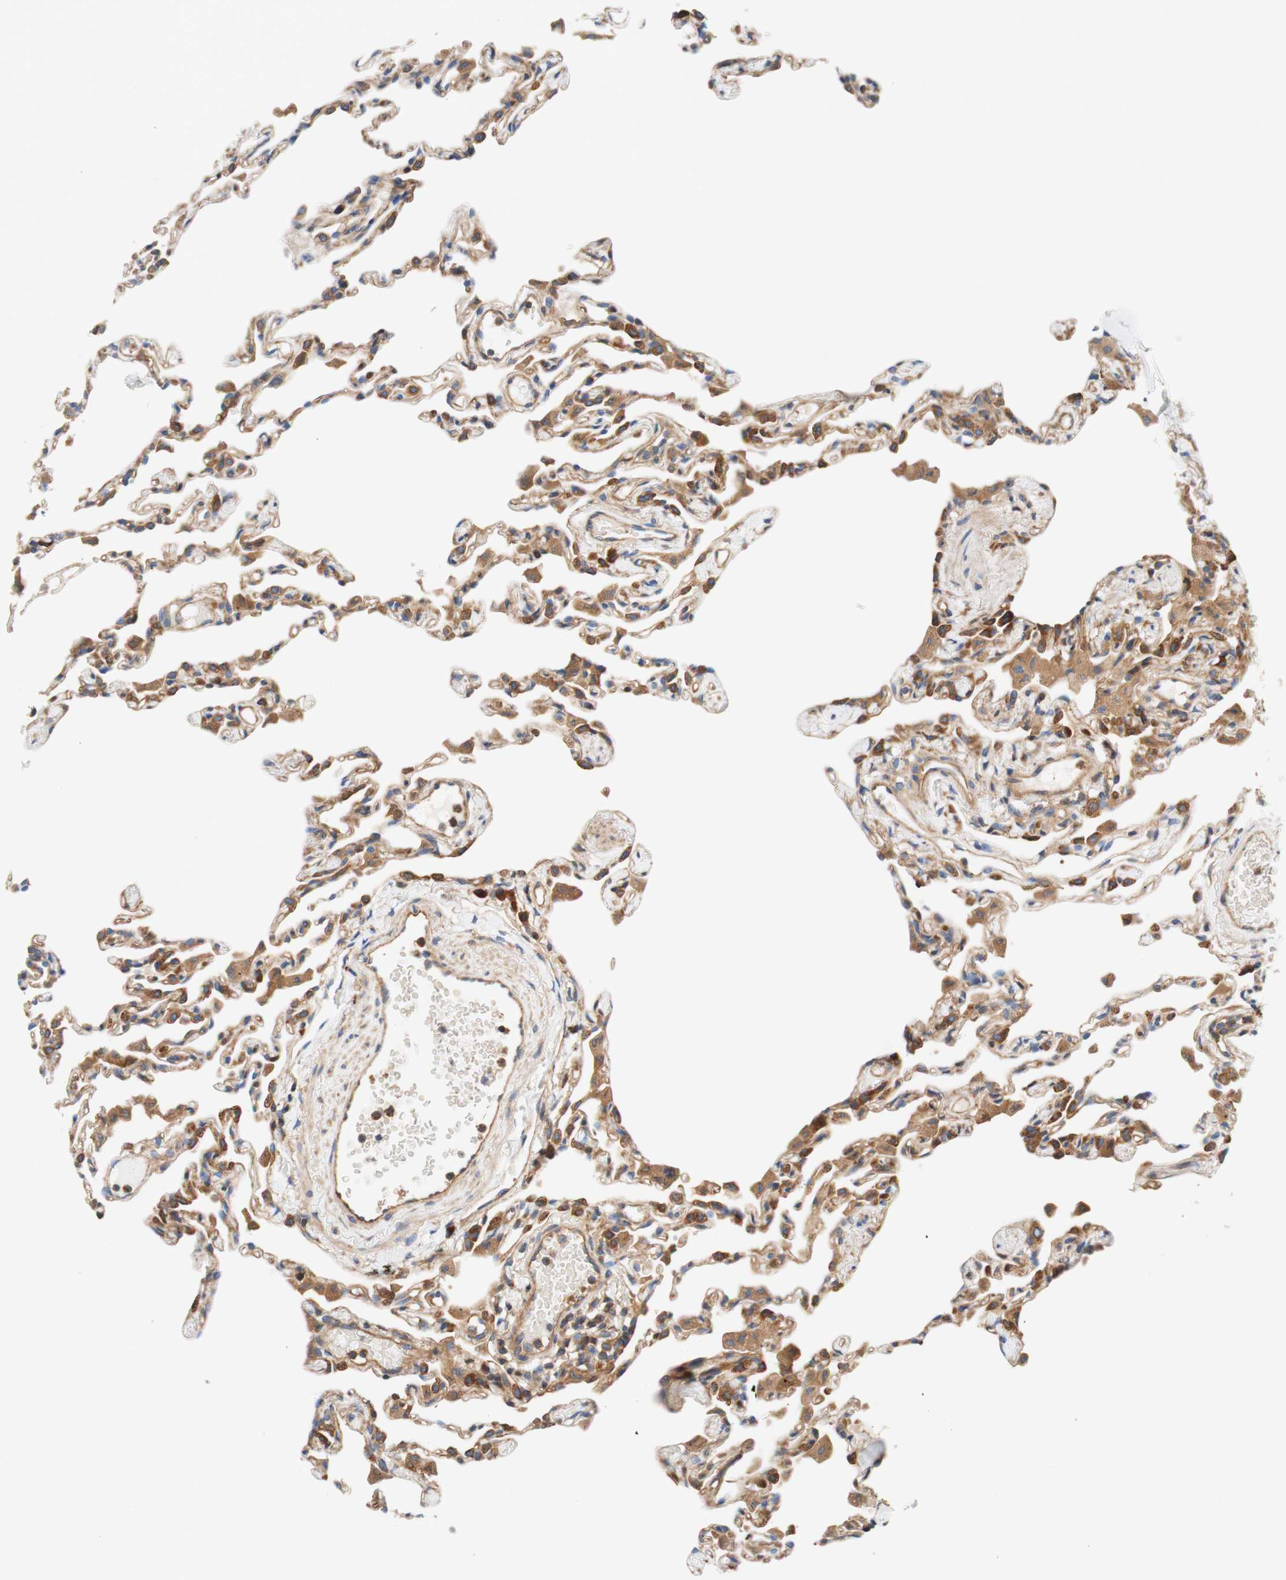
{"staining": {"intensity": "moderate", "quantity": ">75%", "location": "cytoplasmic/membranous"}, "tissue": "lung", "cell_type": "Alveolar cells", "image_type": "normal", "snomed": [{"axis": "morphology", "description": "Normal tissue, NOS"}, {"axis": "topography", "description": "Lung"}], "caption": "The micrograph exhibits immunohistochemical staining of normal lung. There is moderate cytoplasmic/membranous positivity is appreciated in about >75% of alveolar cells.", "gene": "STOM", "patient": {"sex": "female", "age": 49}}